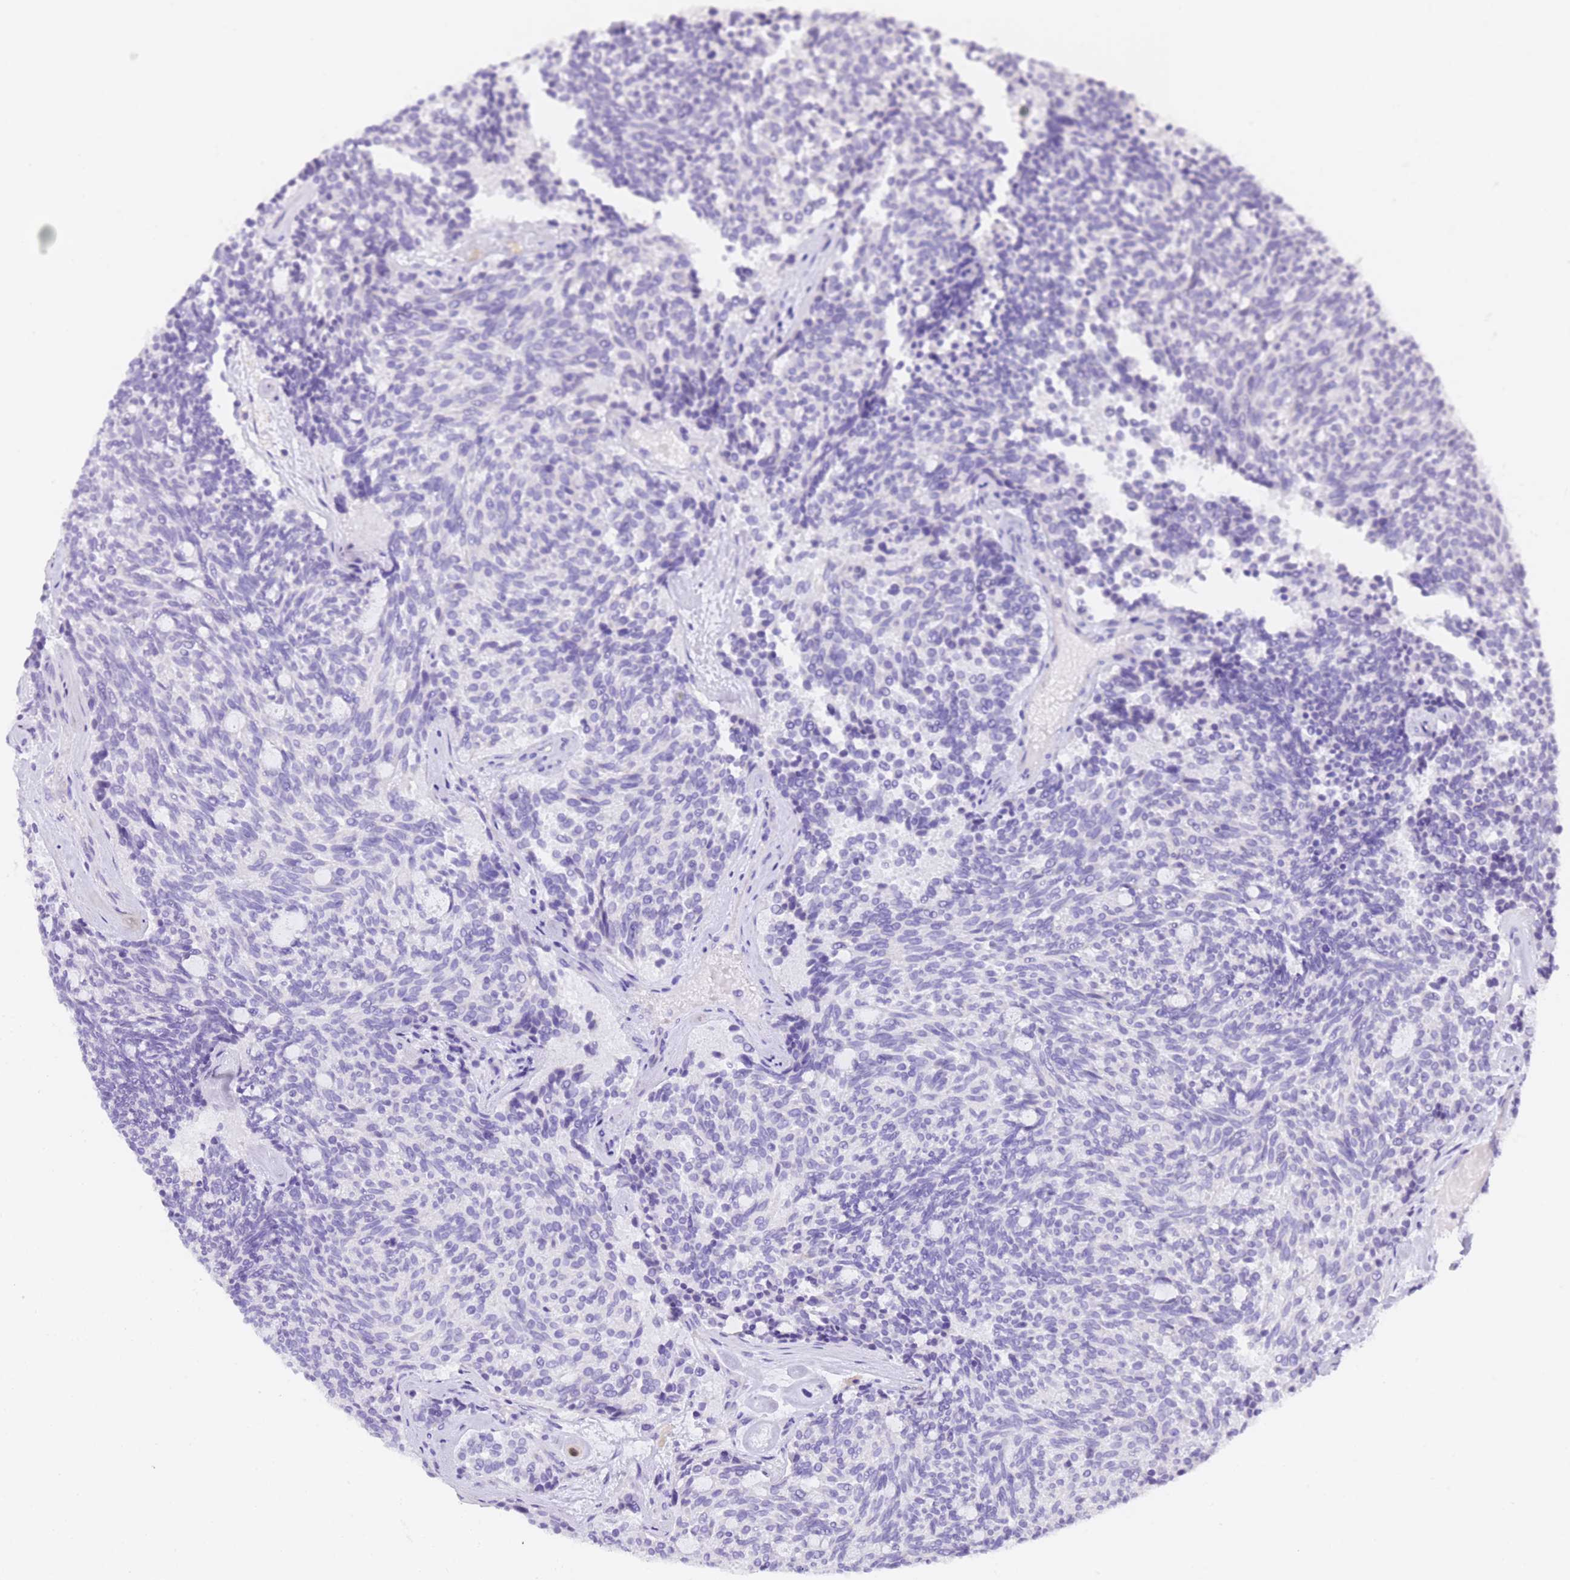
{"staining": {"intensity": "negative", "quantity": "none", "location": "none"}, "tissue": "carcinoid", "cell_type": "Tumor cells", "image_type": "cancer", "snomed": [{"axis": "morphology", "description": "Carcinoid, malignant, NOS"}, {"axis": "topography", "description": "Pancreas"}], "caption": "Image shows no protein staining in tumor cells of carcinoid tissue. (Brightfield microscopy of DAB (3,3'-diaminobenzidine) immunohistochemistry (IHC) at high magnification).", "gene": "GABRA1", "patient": {"sex": "female", "age": 54}}